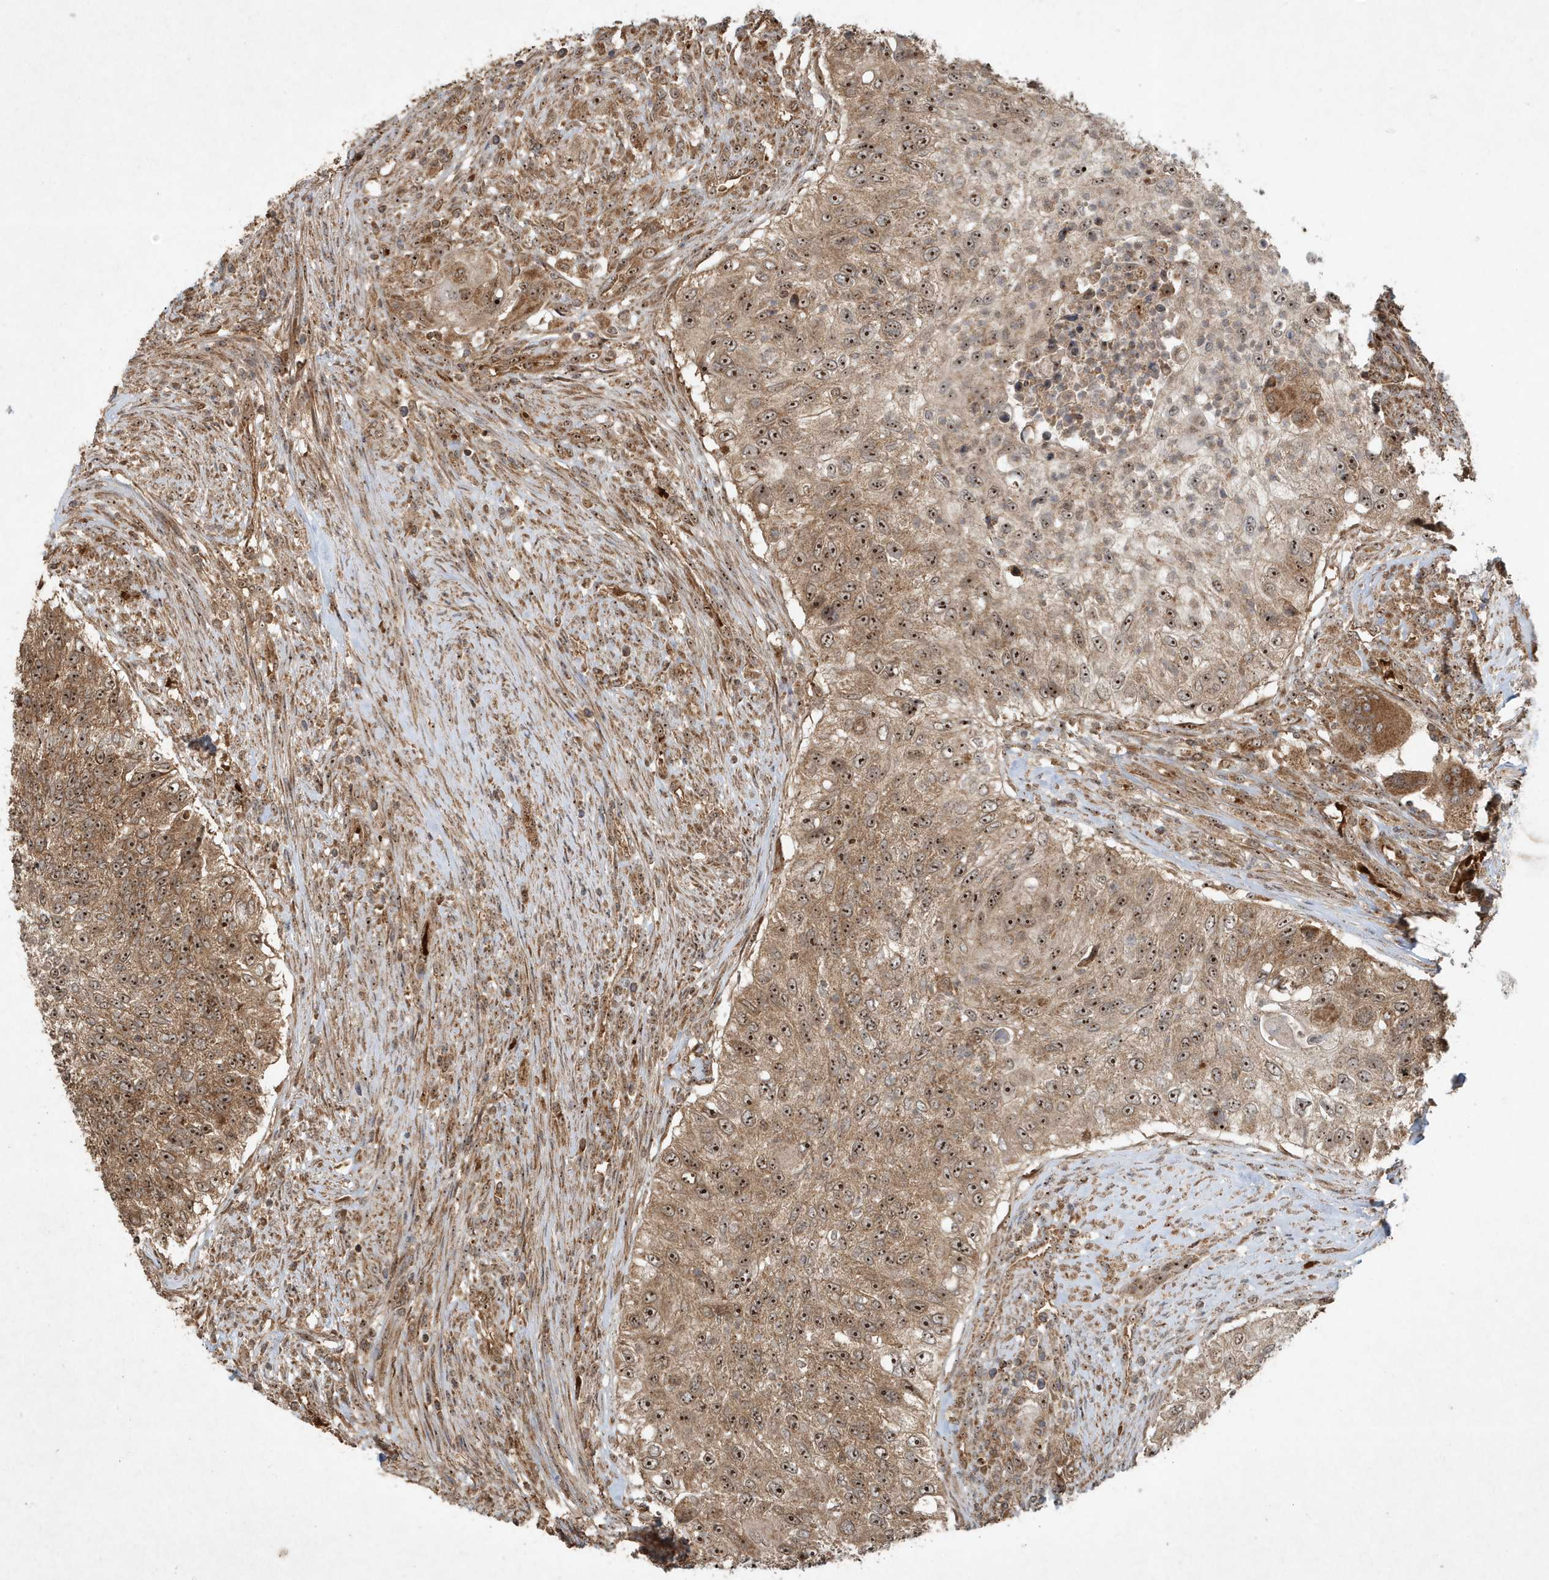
{"staining": {"intensity": "strong", "quantity": ">75%", "location": "cytoplasmic/membranous,nuclear"}, "tissue": "urothelial cancer", "cell_type": "Tumor cells", "image_type": "cancer", "snomed": [{"axis": "morphology", "description": "Urothelial carcinoma, High grade"}, {"axis": "topography", "description": "Urinary bladder"}], "caption": "Tumor cells display high levels of strong cytoplasmic/membranous and nuclear expression in about >75% of cells in human urothelial cancer.", "gene": "ABCB9", "patient": {"sex": "female", "age": 60}}